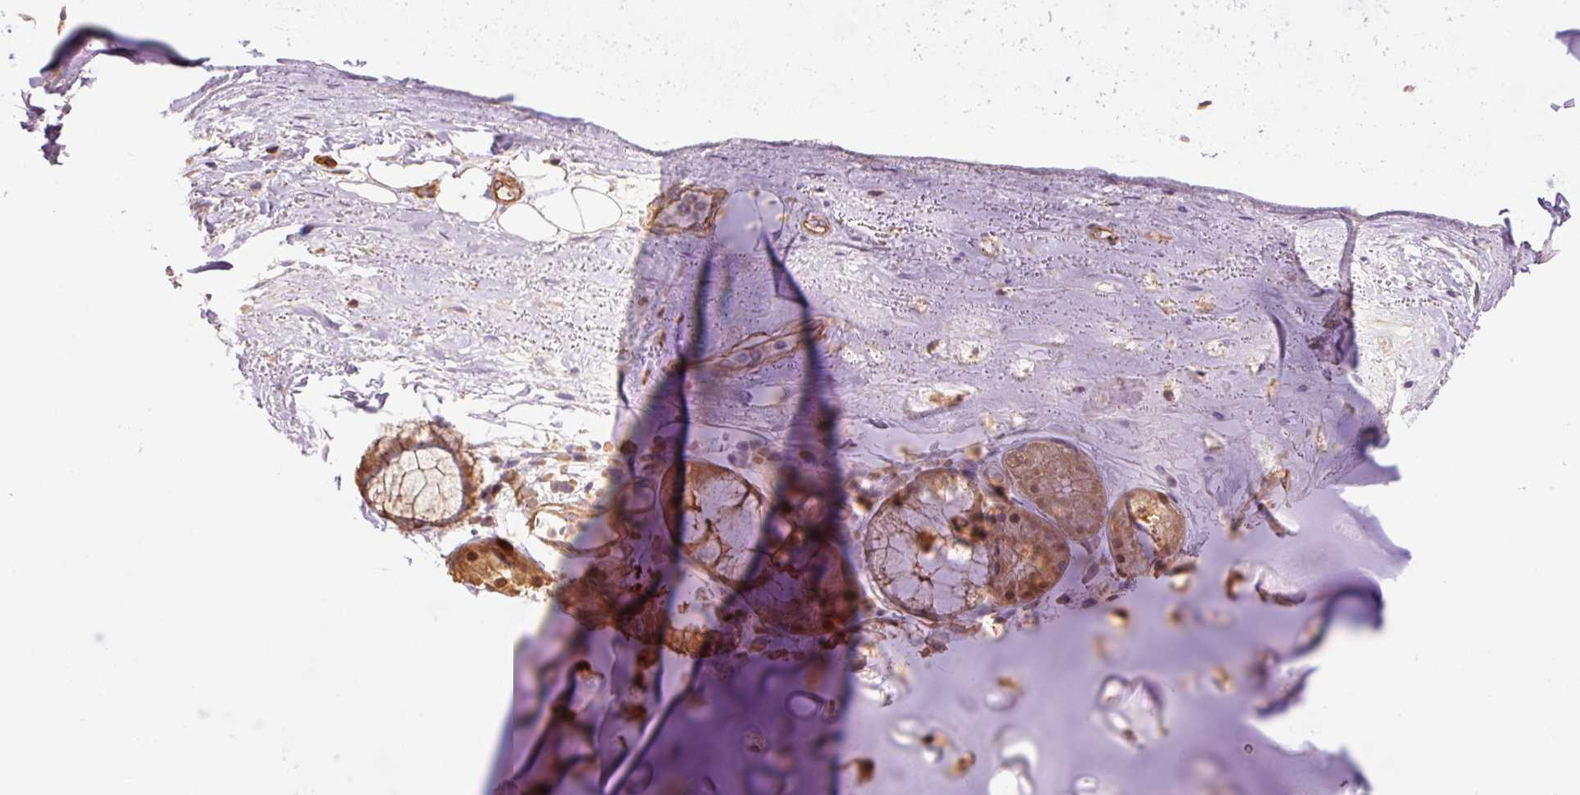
{"staining": {"intensity": "negative", "quantity": "none", "location": "none"}, "tissue": "adipose tissue", "cell_type": "Adipocytes", "image_type": "normal", "snomed": [{"axis": "morphology", "description": "Normal tissue, NOS"}, {"axis": "topography", "description": "Cartilage tissue"}, {"axis": "topography", "description": "Nasopharynx"}, {"axis": "topography", "description": "Thyroid gland"}], "caption": "High magnification brightfield microscopy of unremarkable adipose tissue stained with DAB (3,3'-diaminobenzidine) (brown) and counterstained with hematoxylin (blue): adipocytes show no significant positivity. (Brightfield microscopy of DAB IHC at high magnification).", "gene": "PPP1R1B", "patient": {"sex": "male", "age": 63}}